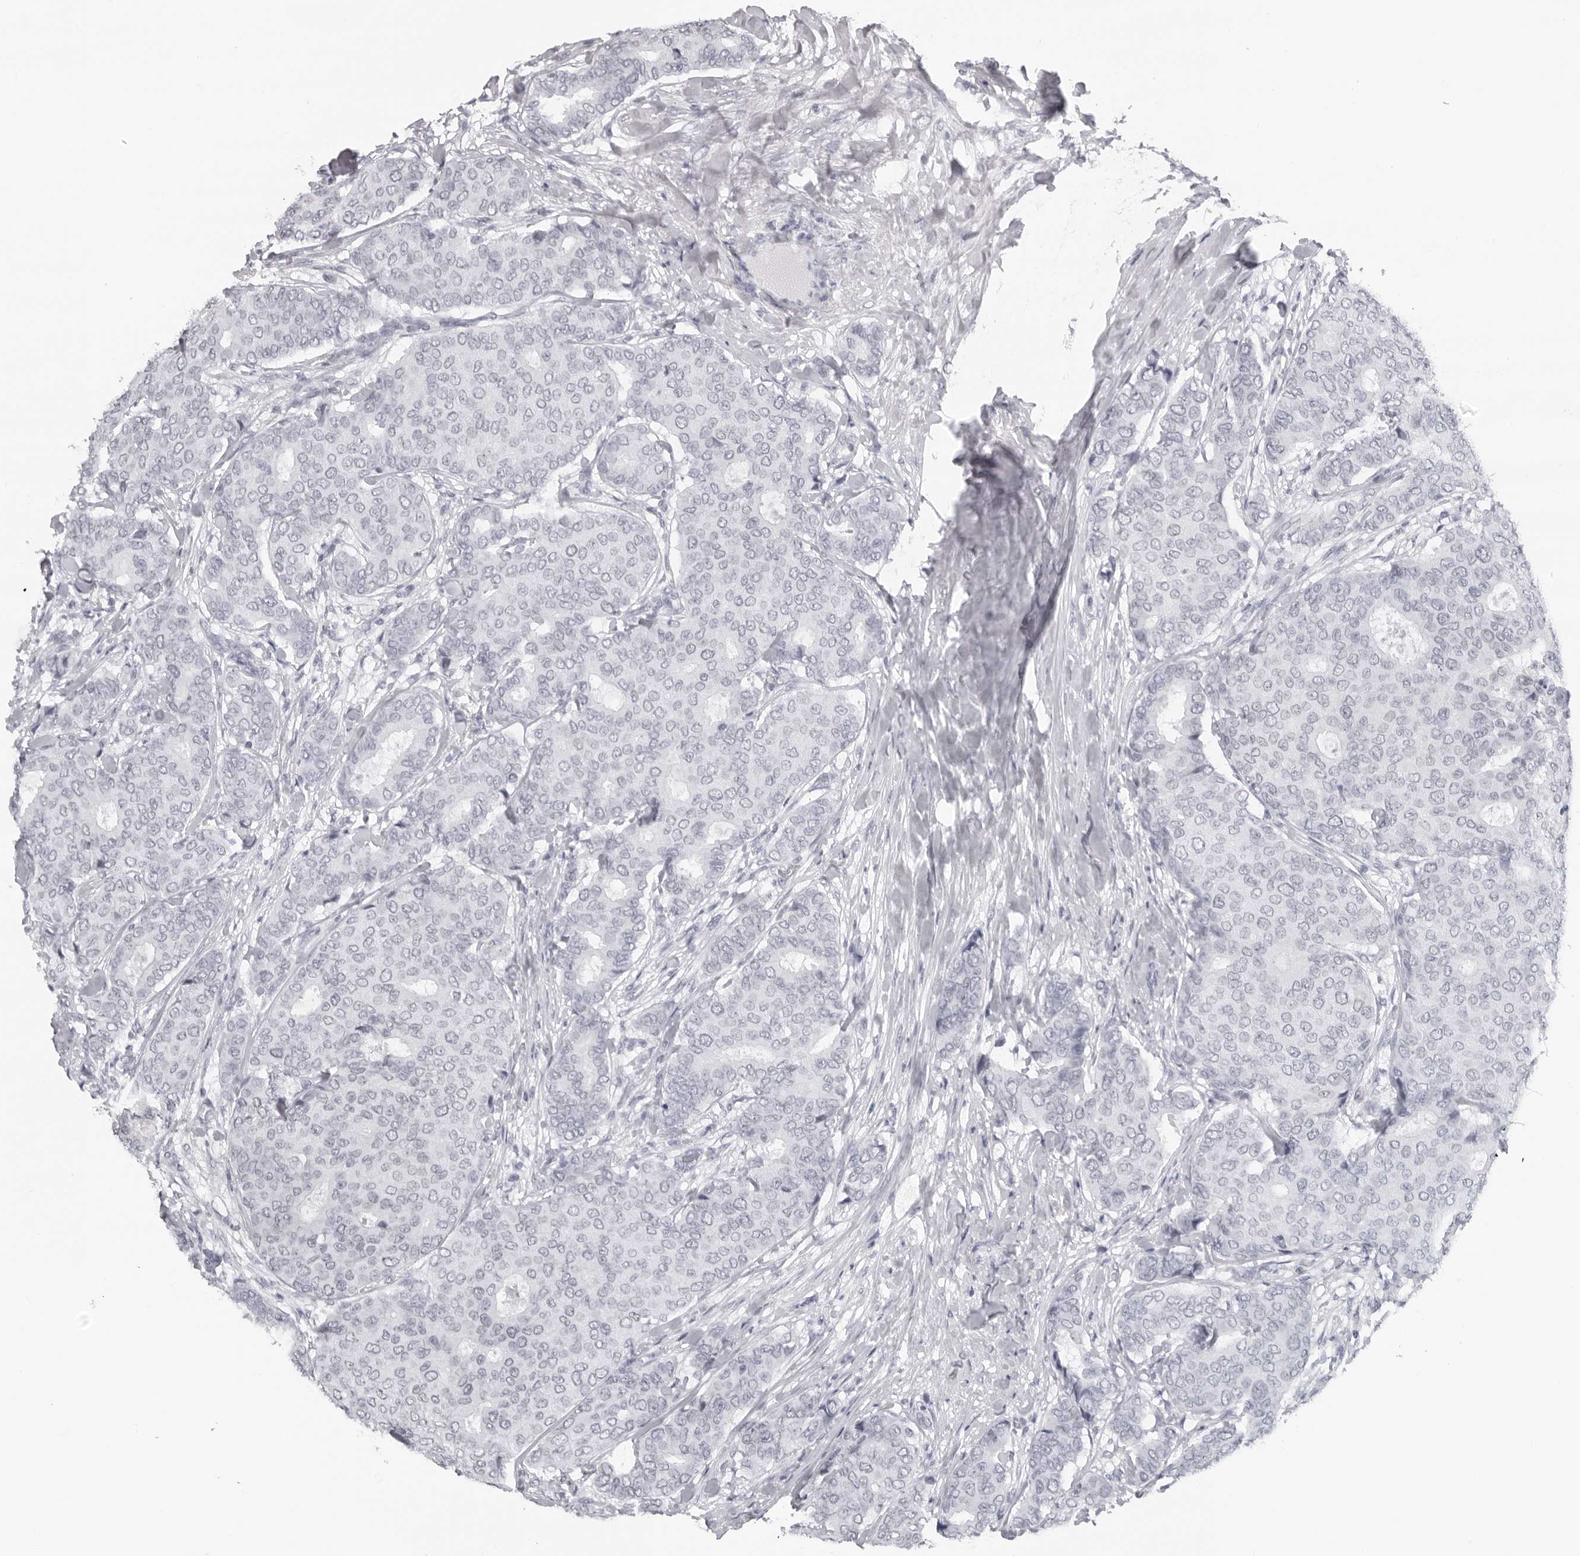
{"staining": {"intensity": "negative", "quantity": "none", "location": "none"}, "tissue": "breast cancer", "cell_type": "Tumor cells", "image_type": "cancer", "snomed": [{"axis": "morphology", "description": "Duct carcinoma"}, {"axis": "topography", "description": "Breast"}], "caption": "This is a photomicrograph of immunohistochemistry (IHC) staining of breast intraductal carcinoma, which shows no positivity in tumor cells.", "gene": "ESPN", "patient": {"sex": "female", "age": 75}}